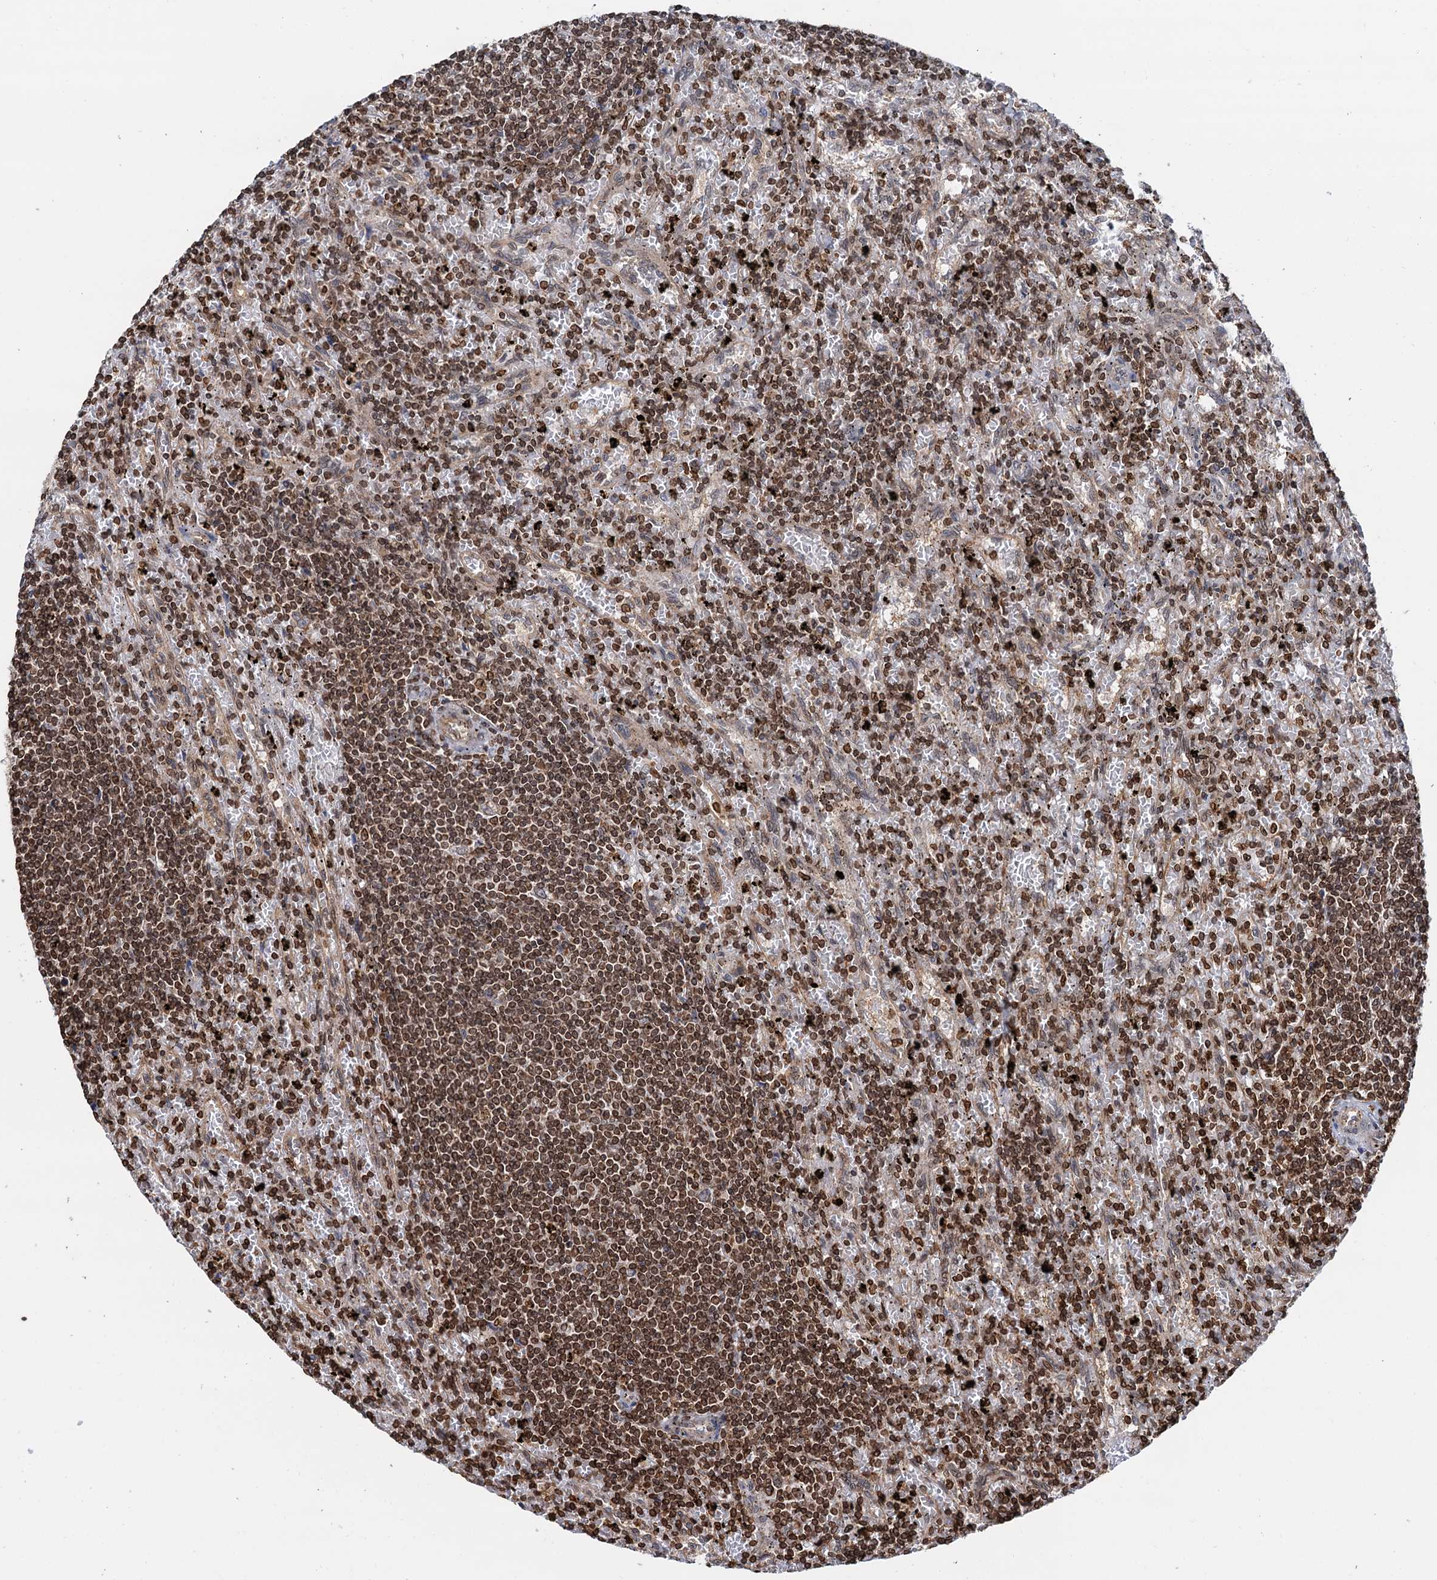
{"staining": {"intensity": "strong", "quantity": ">75%", "location": "nuclear"}, "tissue": "lymphoma", "cell_type": "Tumor cells", "image_type": "cancer", "snomed": [{"axis": "morphology", "description": "Malignant lymphoma, non-Hodgkin's type, Low grade"}, {"axis": "topography", "description": "Spleen"}], "caption": "Protein expression analysis of lymphoma demonstrates strong nuclear expression in approximately >75% of tumor cells.", "gene": "ZC3H13", "patient": {"sex": "male", "age": 76}}